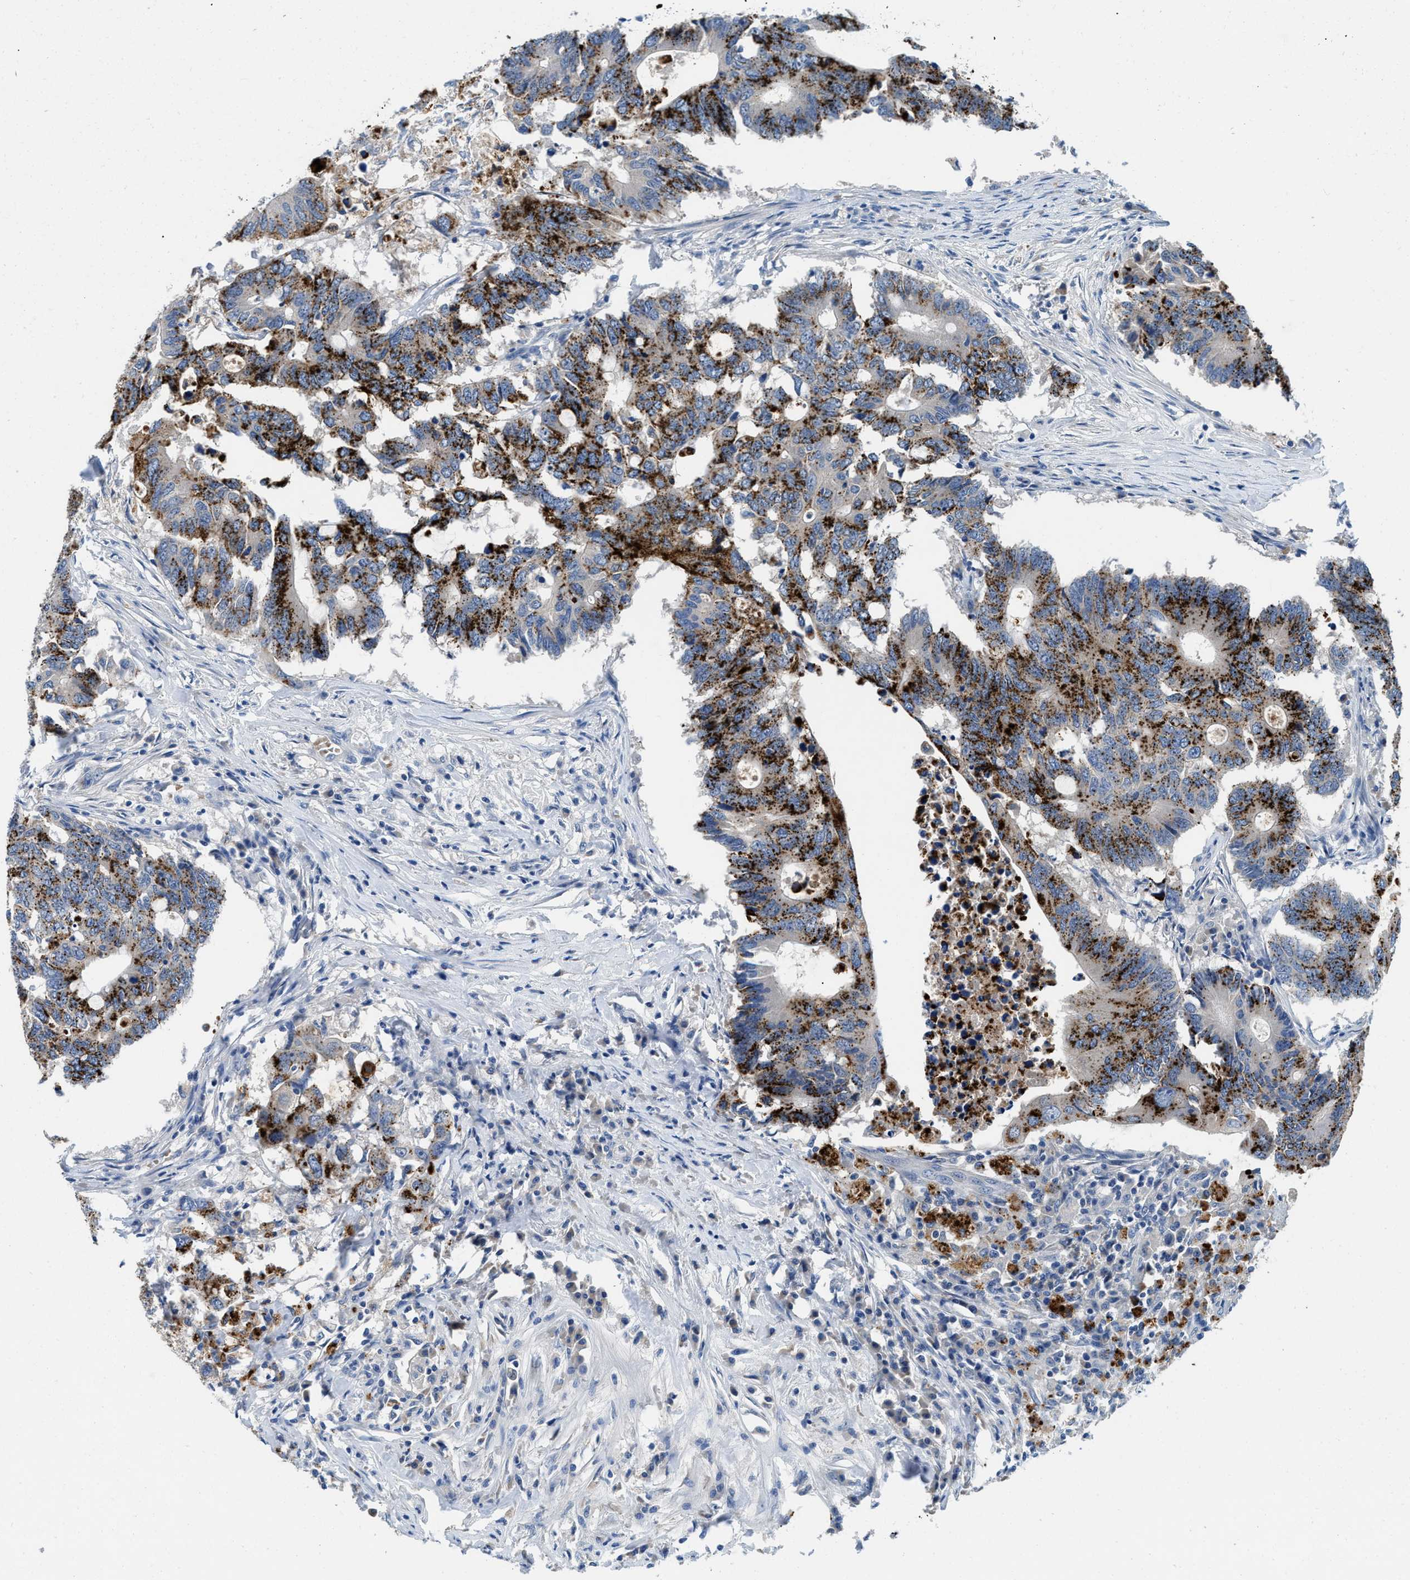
{"staining": {"intensity": "strong", "quantity": "25%-75%", "location": "cytoplasmic/membranous"}, "tissue": "colorectal cancer", "cell_type": "Tumor cells", "image_type": "cancer", "snomed": [{"axis": "morphology", "description": "Adenocarcinoma, NOS"}, {"axis": "topography", "description": "Colon"}], "caption": "Colorectal cancer (adenocarcinoma) stained with a brown dye displays strong cytoplasmic/membranous positive expression in approximately 25%-75% of tumor cells.", "gene": "TSPAN3", "patient": {"sex": "male", "age": 71}}